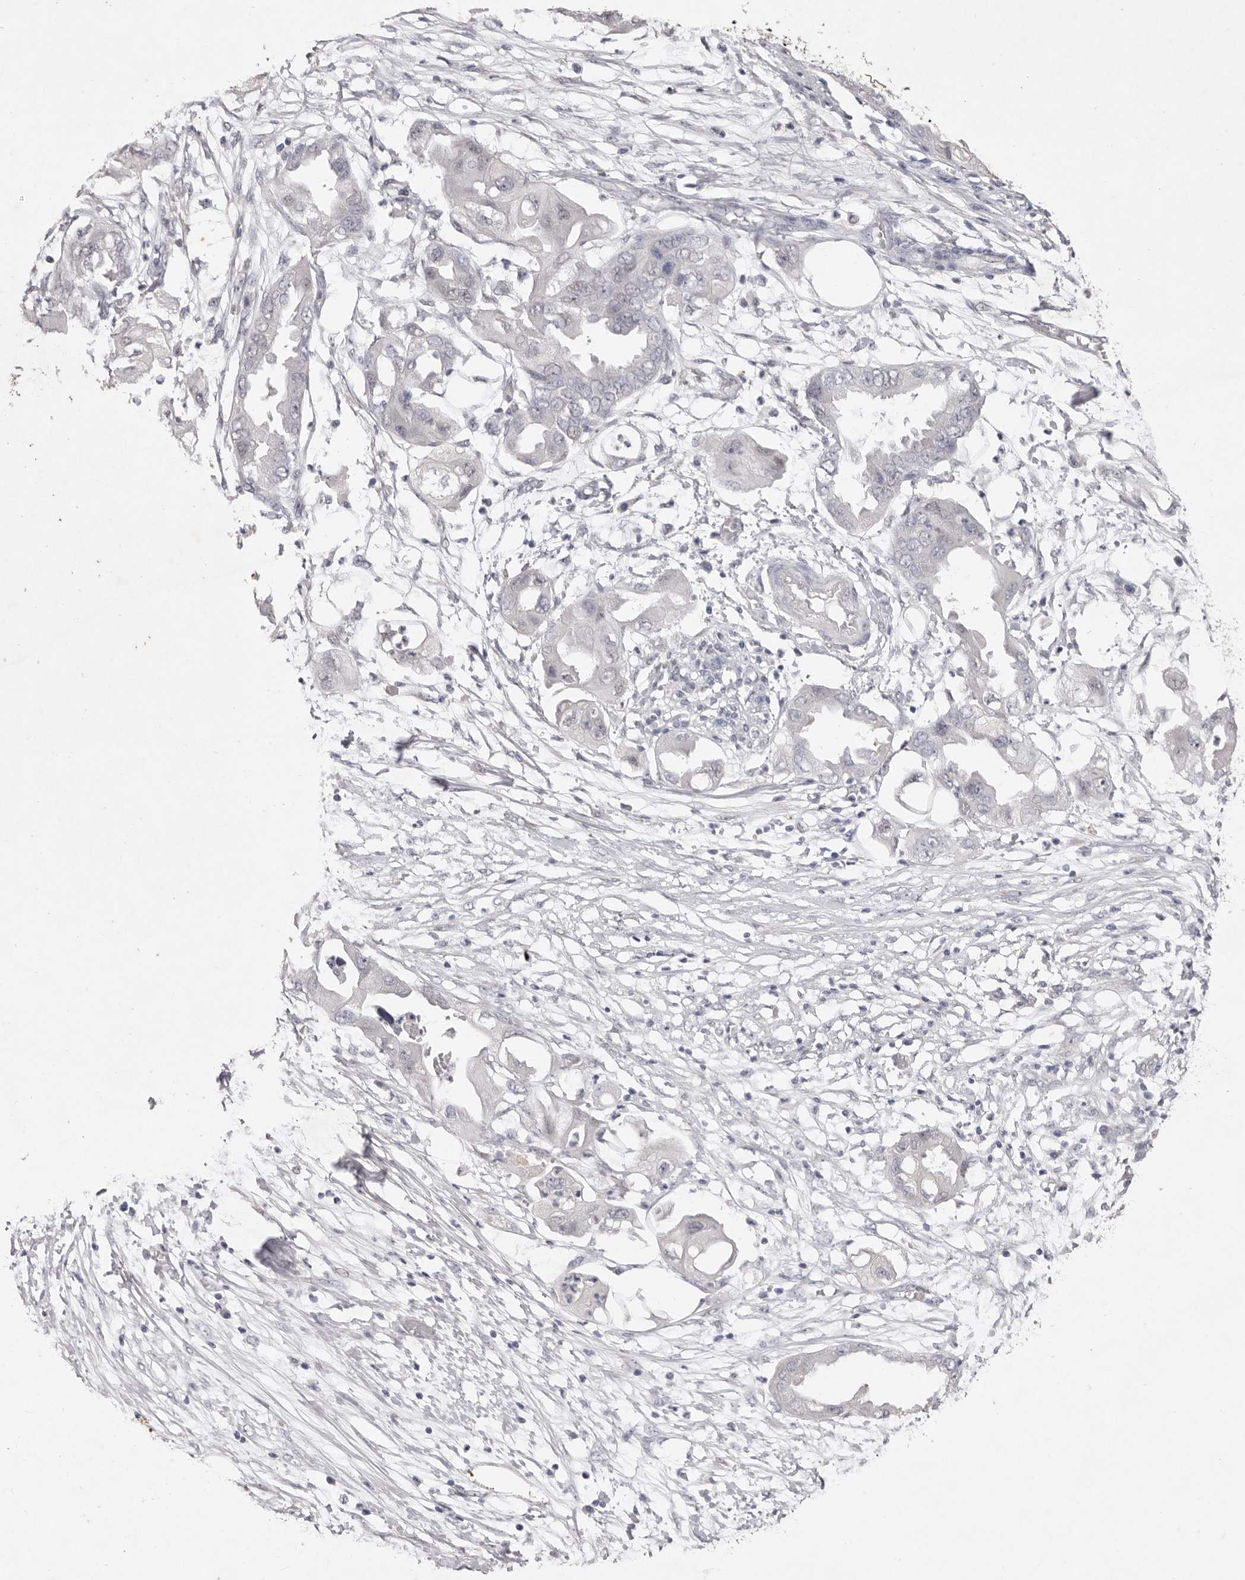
{"staining": {"intensity": "negative", "quantity": "none", "location": "none"}, "tissue": "endometrial cancer", "cell_type": "Tumor cells", "image_type": "cancer", "snomed": [{"axis": "morphology", "description": "Adenocarcinoma, NOS"}, {"axis": "morphology", "description": "Adenocarcinoma, metastatic, NOS"}, {"axis": "topography", "description": "Adipose tissue"}, {"axis": "topography", "description": "Endometrium"}], "caption": "A photomicrograph of endometrial cancer (adenocarcinoma) stained for a protein demonstrates no brown staining in tumor cells.", "gene": "TADA1", "patient": {"sex": "female", "age": 67}}